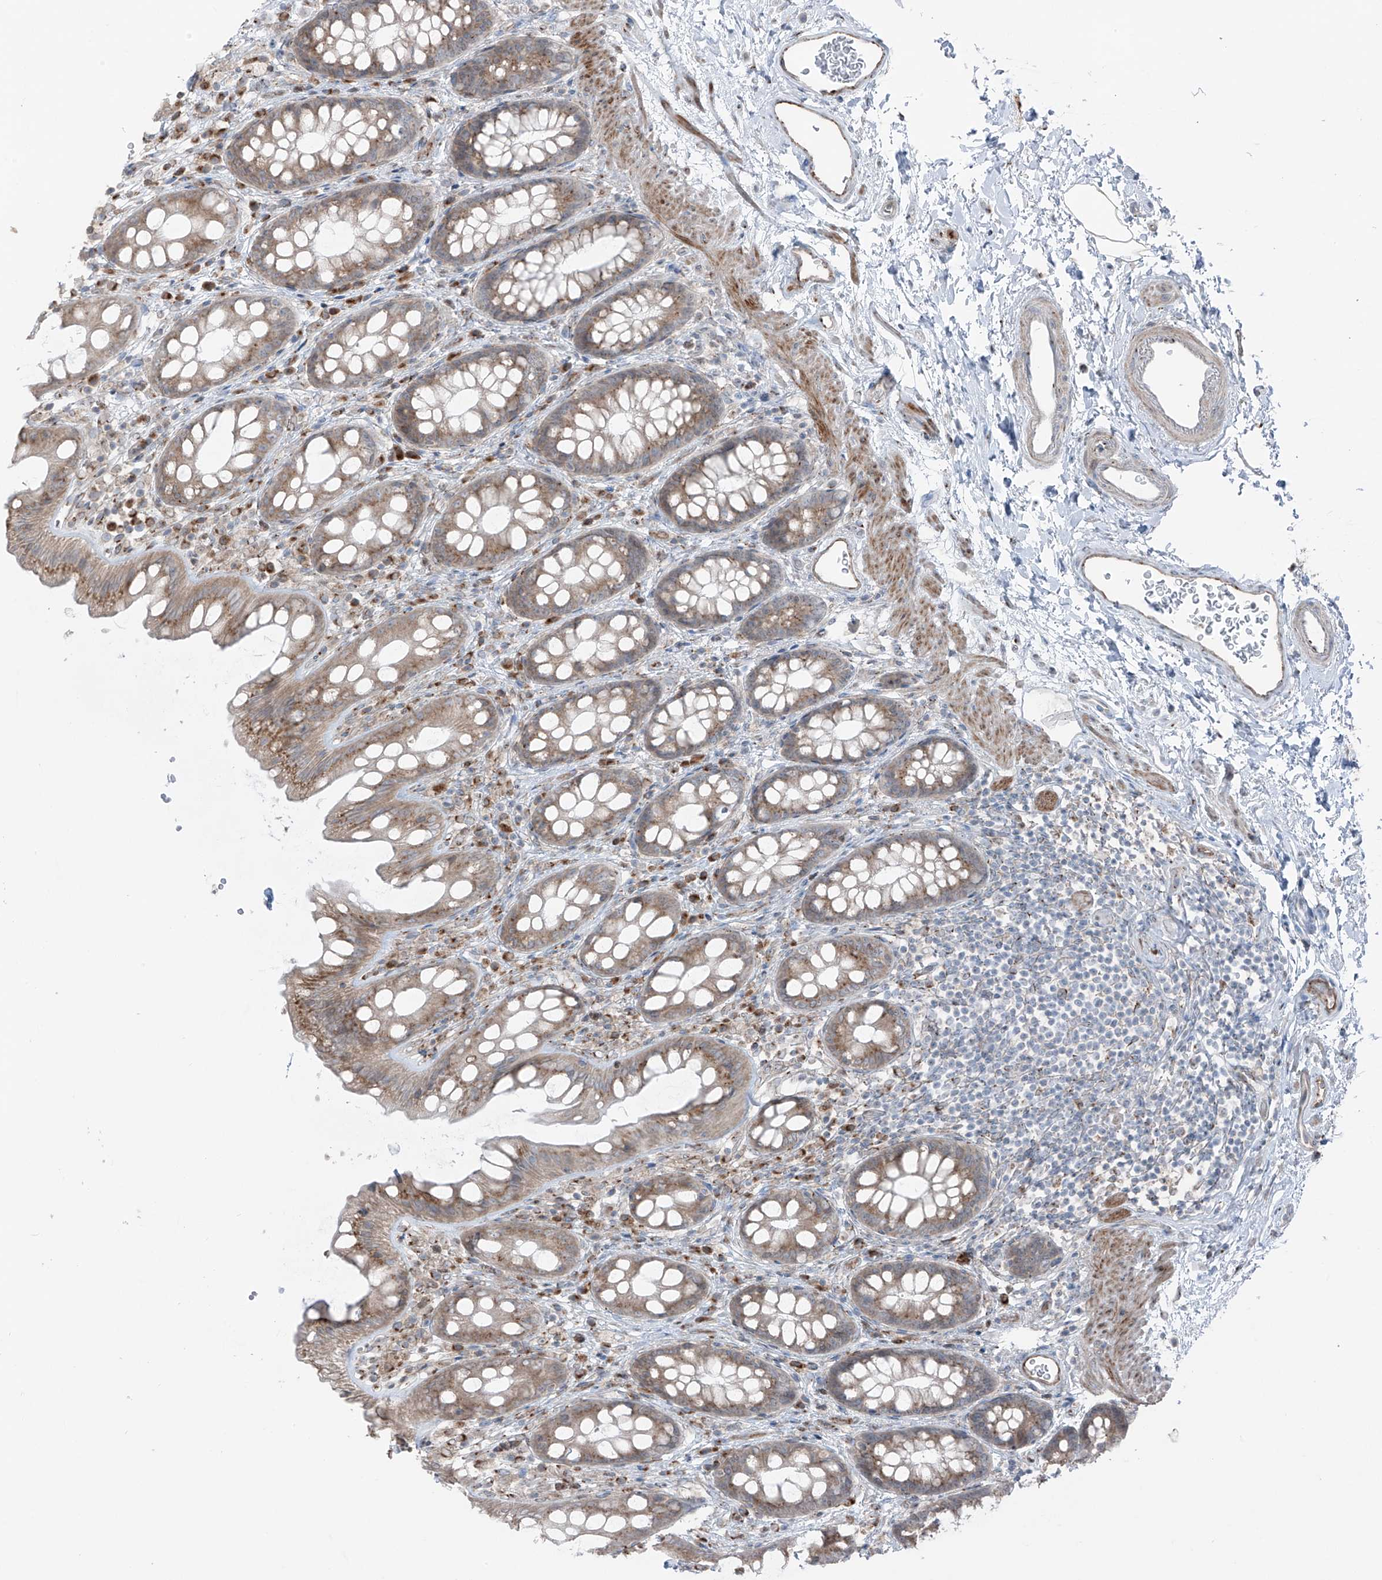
{"staining": {"intensity": "moderate", "quantity": ">75%", "location": "cytoplasmic/membranous"}, "tissue": "rectum", "cell_type": "Glandular cells", "image_type": "normal", "snomed": [{"axis": "morphology", "description": "Normal tissue, NOS"}, {"axis": "topography", "description": "Rectum"}], "caption": "Rectum was stained to show a protein in brown. There is medium levels of moderate cytoplasmic/membranous expression in about >75% of glandular cells. (DAB = brown stain, brightfield microscopy at high magnification).", "gene": "ERLEC1", "patient": {"sex": "female", "age": 65}}